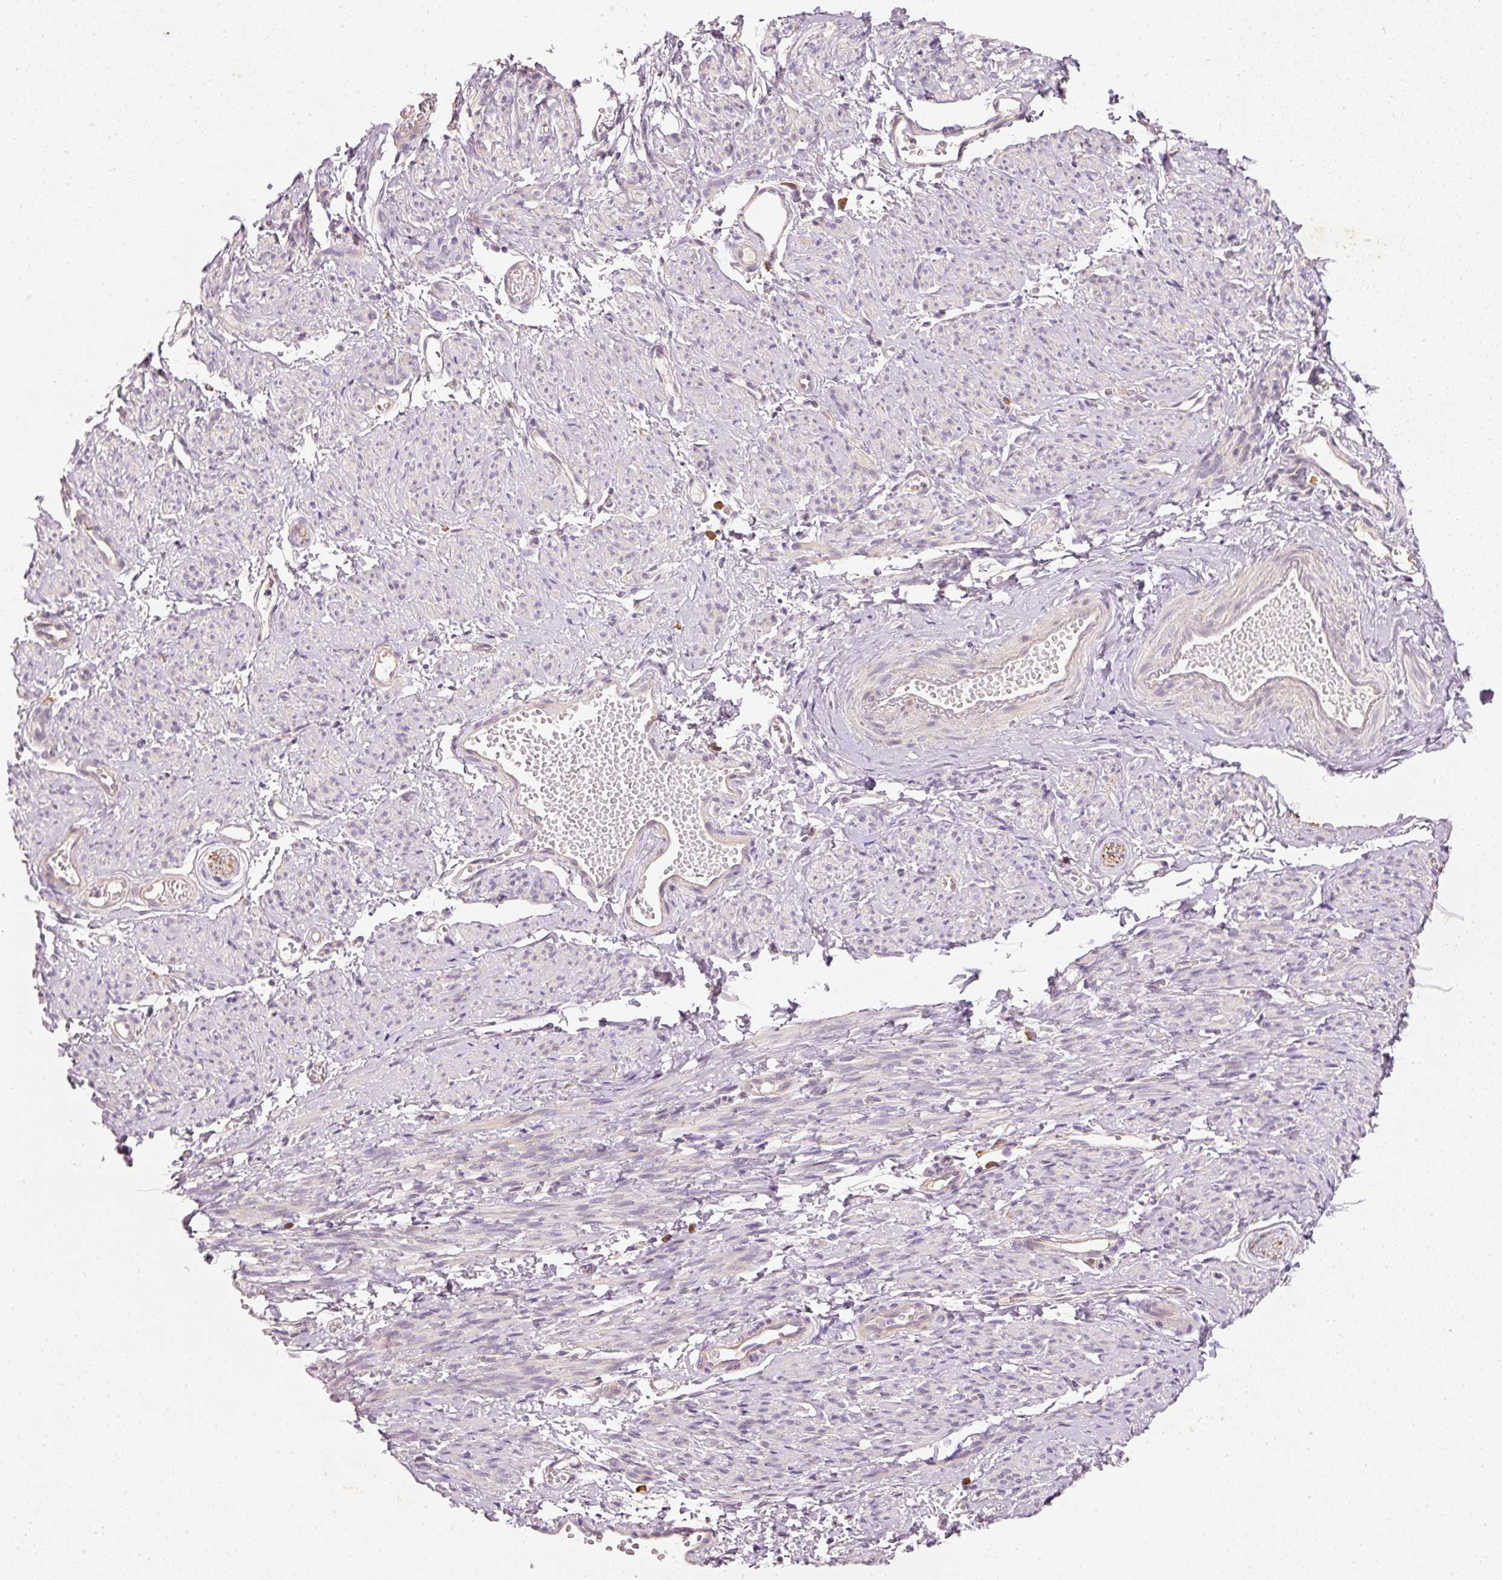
{"staining": {"intensity": "negative", "quantity": "none", "location": "none"}, "tissue": "smooth muscle", "cell_type": "Smooth muscle cells", "image_type": "normal", "snomed": [{"axis": "morphology", "description": "Normal tissue, NOS"}, {"axis": "topography", "description": "Smooth muscle"}], "caption": "This is an IHC image of benign human smooth muscle. There is no staining in smooth muscle cells.", "gene": "RGL2", "patient": {"sex": "female", "age": 65}}